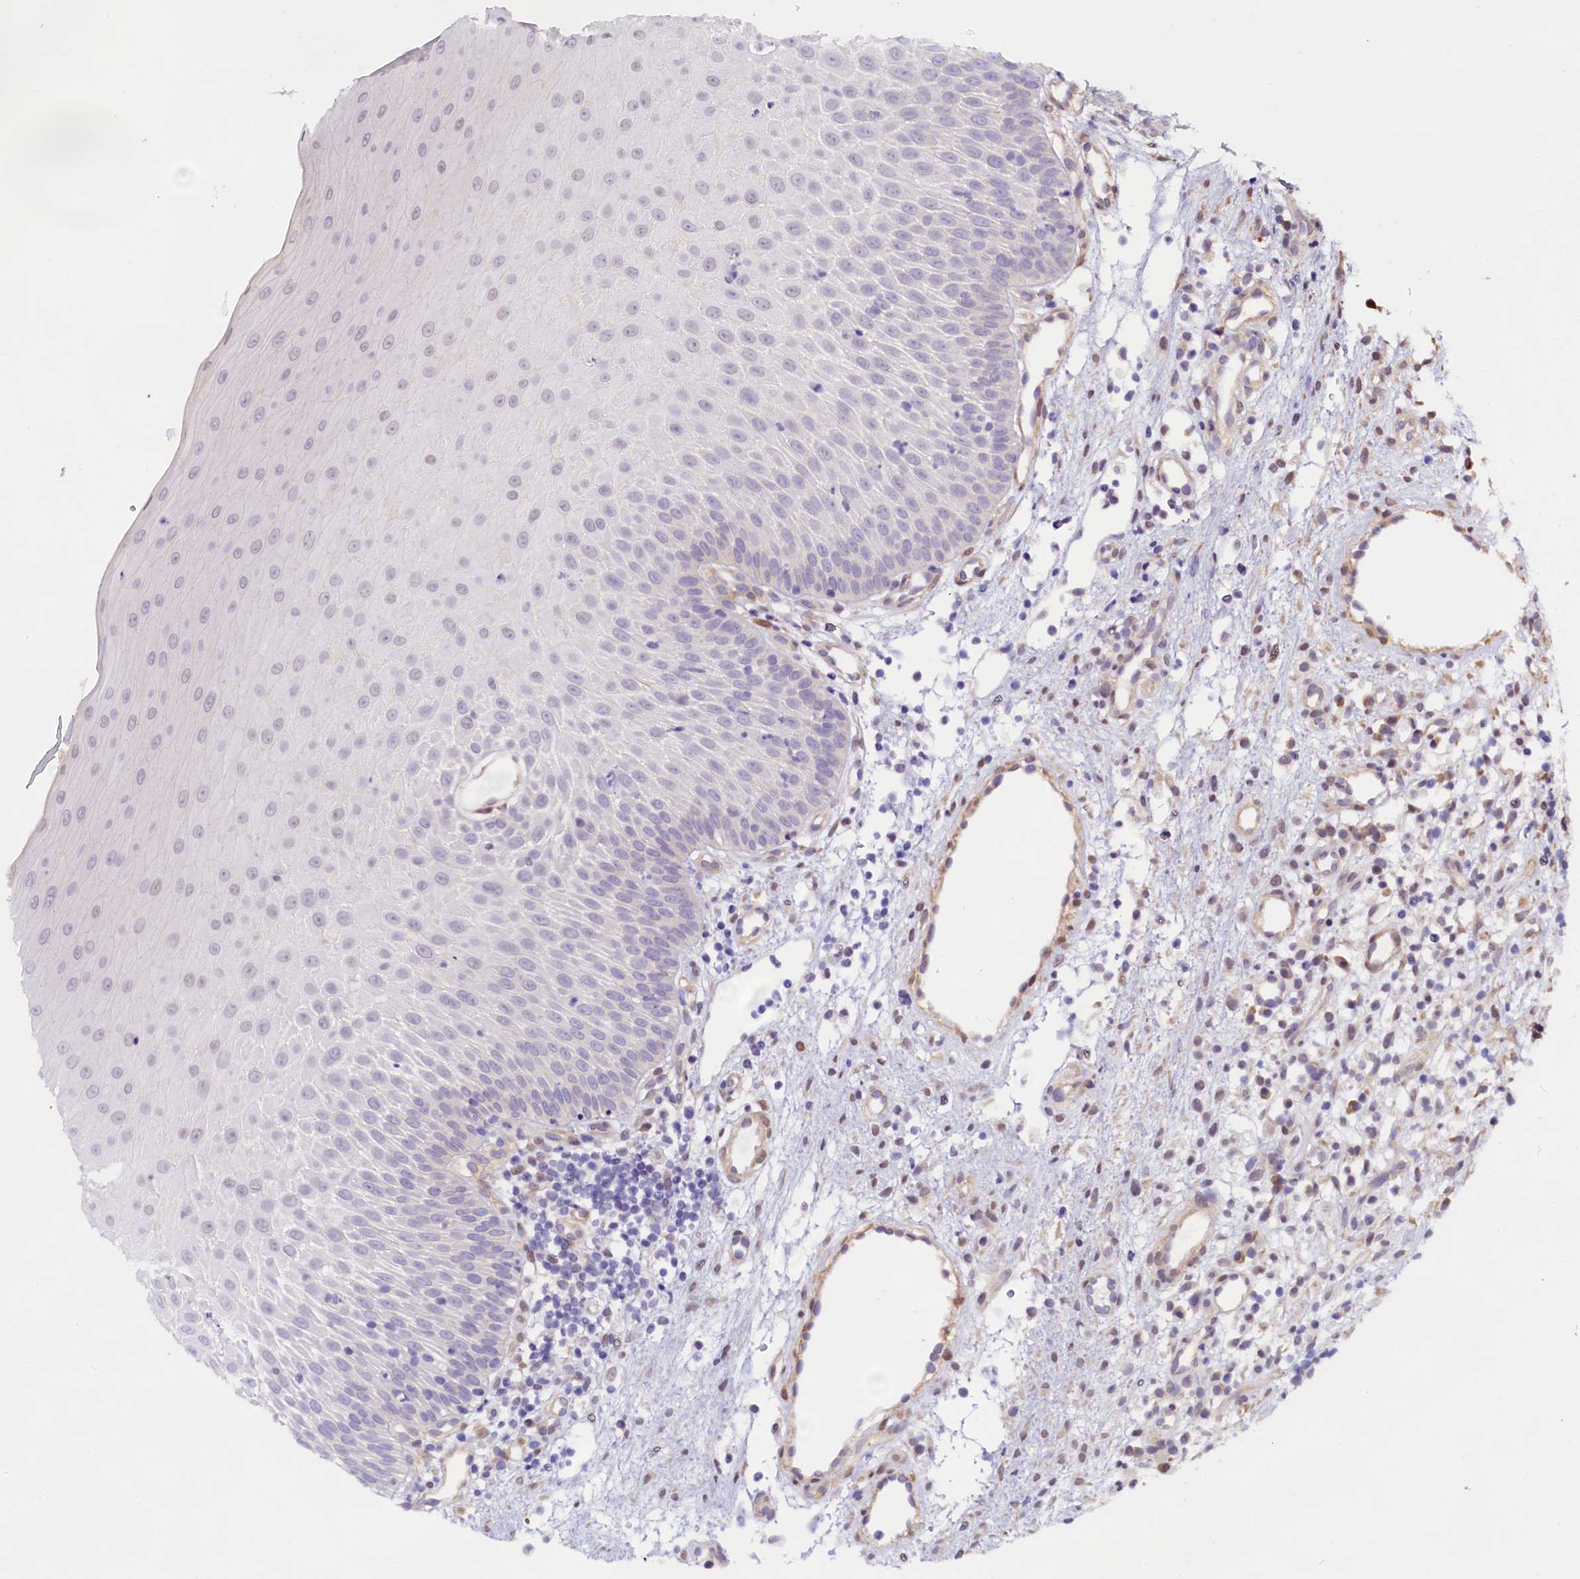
{"staining": {"intensity": "negative", "quantity": "none", "location": "none"}, "tissue": "oral mucosa", "cell_type": "Squamous epithelial cells", "image_type": "normal", "snomed": [{"axis": "morphology", "description": "Normal tissue, NOS"}, {"axis": "topography", "description": "Oral tissue"}], "caption": "IHC photomicrograph of unremarkable oral mucosa stained for a protein (brown), which demonstrates no positivity in squamous epithelial cells. (Stains: DAB (3,3'-diaminobenzidine) immunohistochemistry (IHC) with hematoxylin counter stain, Microscopy: brightfield microscopy at high magnification).", "gene": "UACA", "patient": {"sex": "female", "age": 13}}